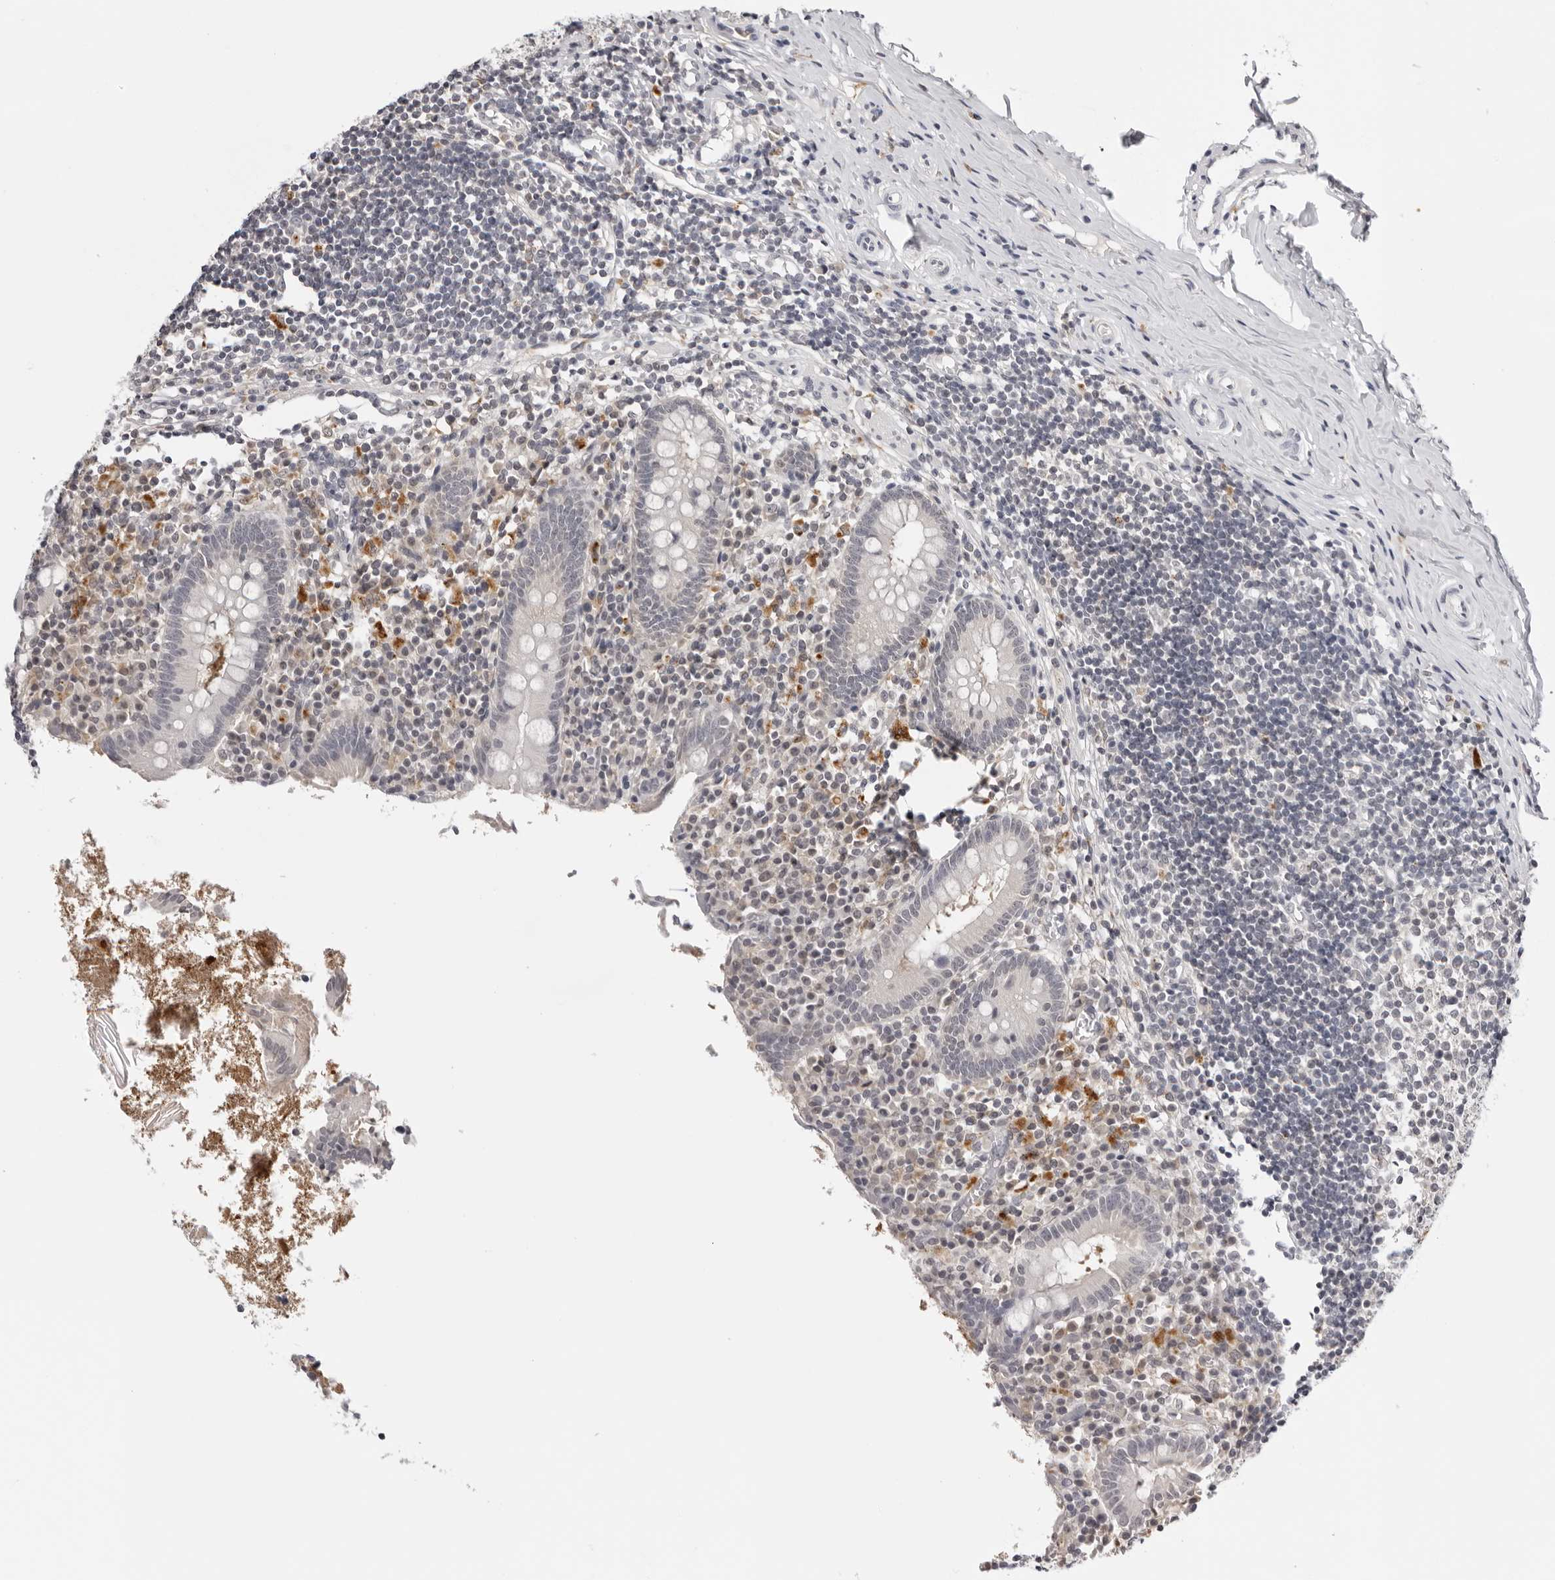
{"staining": {"intensity": "negative", "quantity": "none", "location": "none"}, "tissue": "appendix", "cell_type": "Glandular cells", "image_type": "normal", "snomed": [{"axis": "morphology", "description": "Normal tissue, NOS"}, {"axis": "topography", "description": "Appendix"}], "caption": "Immunohistochemical staining of normal appendix displays no significant positivity in glandular cells. (Brightfield microscopy of DAB immunohistochemistry at high magnification).", "gene": "PRUNE1", "patient": {"sex": "female", "age": 17}}